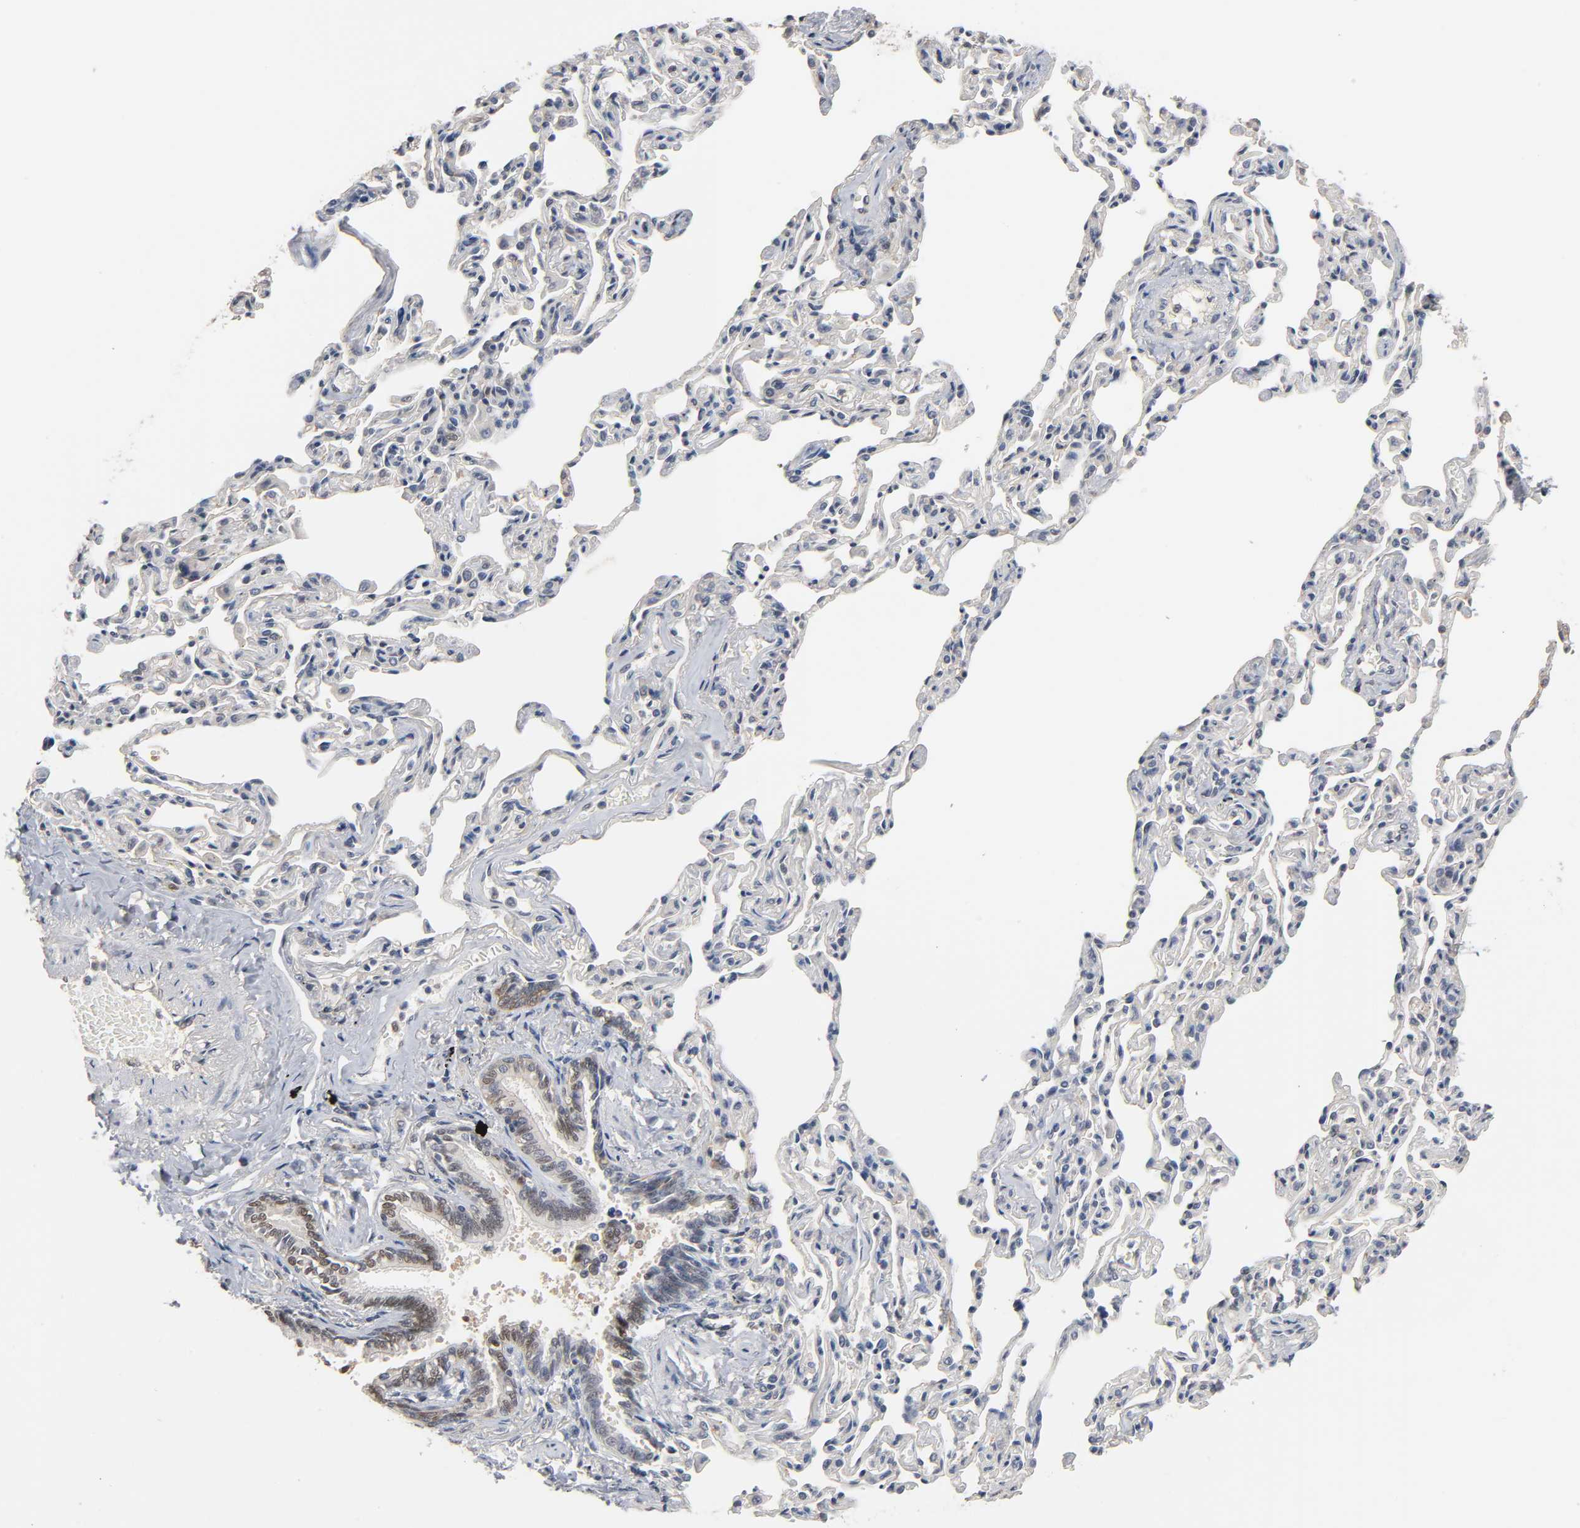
{"staining": {"intensity": "moderate", "quantity": "25%-75%", "location": "nuclear"}, "tissue": "bronchus", "cell_type": "Respiratory epithelial cells", "image_type": "normal", "snomed": [{"axis": "morphology", "description": "Normal tissue, NOS"}, {"axis": "topography", "description": "Lung"}], "caption": "Protein staining of benign bronchus demonstrates moderate nuclear positivity in approximately 25%-75% of respiratory epithelial cells.", "gene": "HTR1E", "patient": {"sex": "male", "age": 64}}